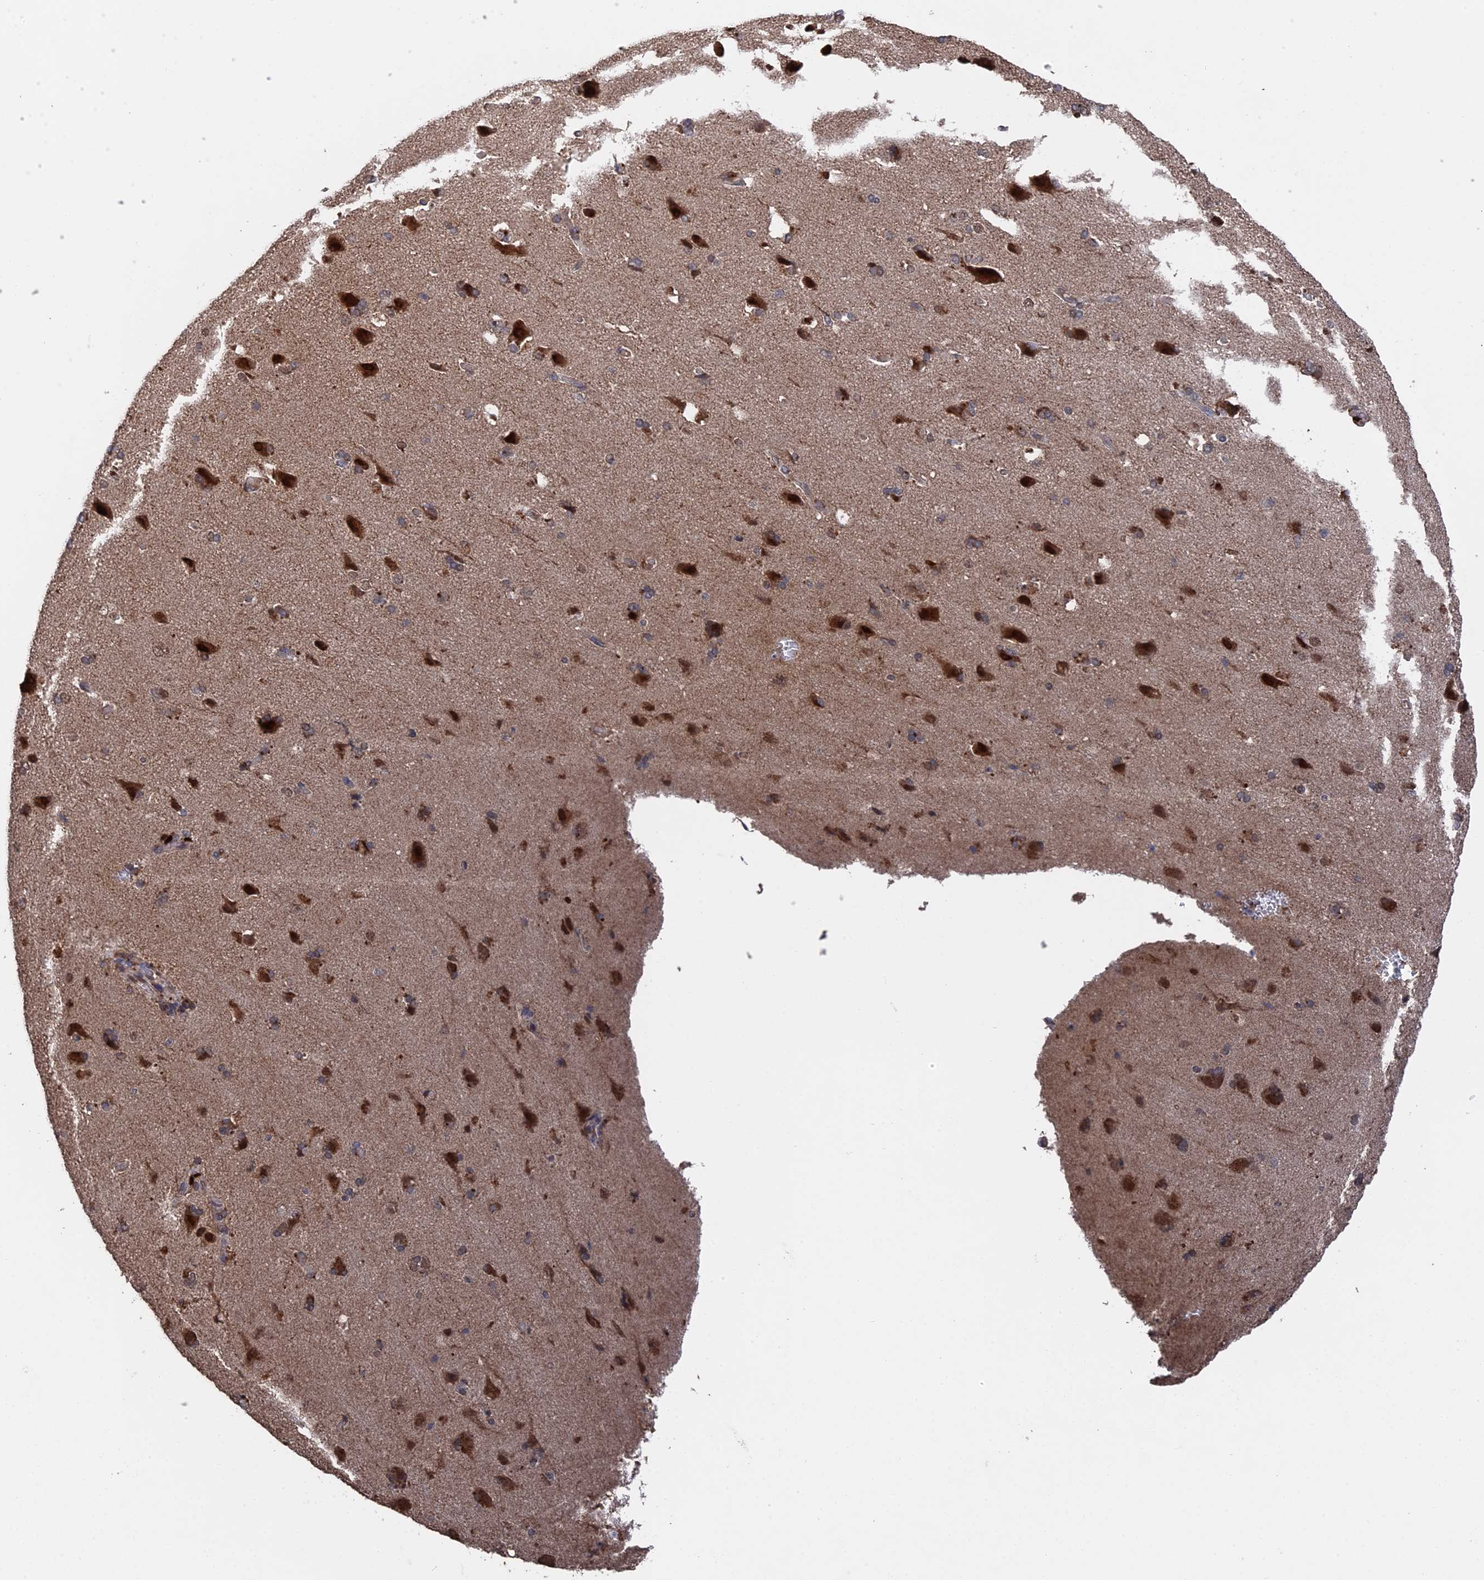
{"staining": {"intensity": "weak", "quantity": "25%-75%", "location": "cytoplasmic/membranous"}, "tissue": "cerebral cortex", "cell_type": "Endothelial cells", "image_type": "normal", "snomed": [{"axis": "morphology", "description": "Normal tissue, NOS"}, {"axis": "topography", "description": "Cerebral cortex"}], "caption": "Cerebral cortex stained with DAB immunohistochemistry (IHC) reveals low levels of weak cytoplasmic/membranous expression in about 25%-75% of endothelial cells.", "gene": "CEACAM21", "patient": {"sex": "male", "age": 62}}